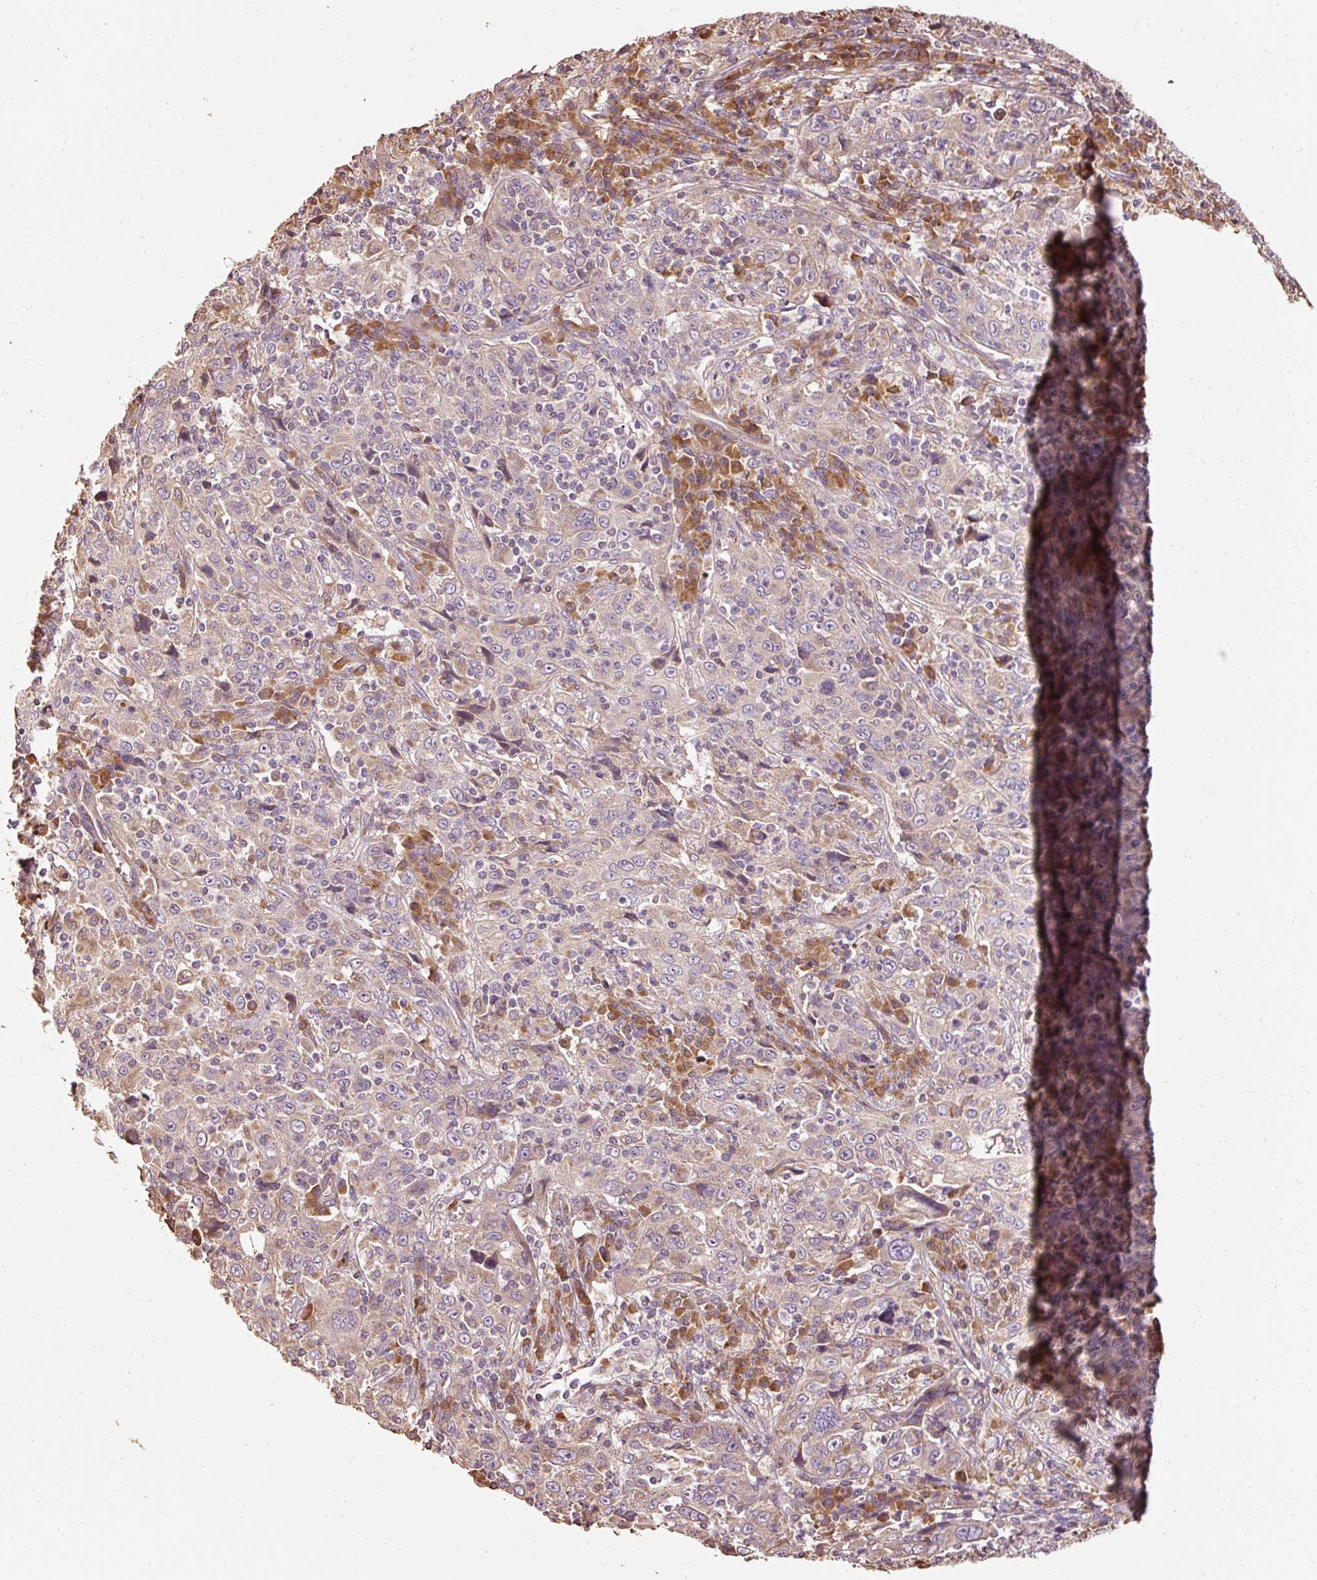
{"staining": {"intensity": "weak", "quantity": "<25%", "location": "cytoplasmic/membranous"}, "tissue": "cervical cancer", "cell_type": "Tumor cells", "image_type": "cancer", "snomed": [{"axis": "morphology", "description": "Squamous cell carcinoma, NOS"}, {"axis": "topography", "description": "Cervix"}], "caption": "The photomicrograph exhibits no staining of tumor cells in squamous cell carcinoma (cervical).", "gene": "EFHC1", "patient": {"sex": "female", "age": 46}}